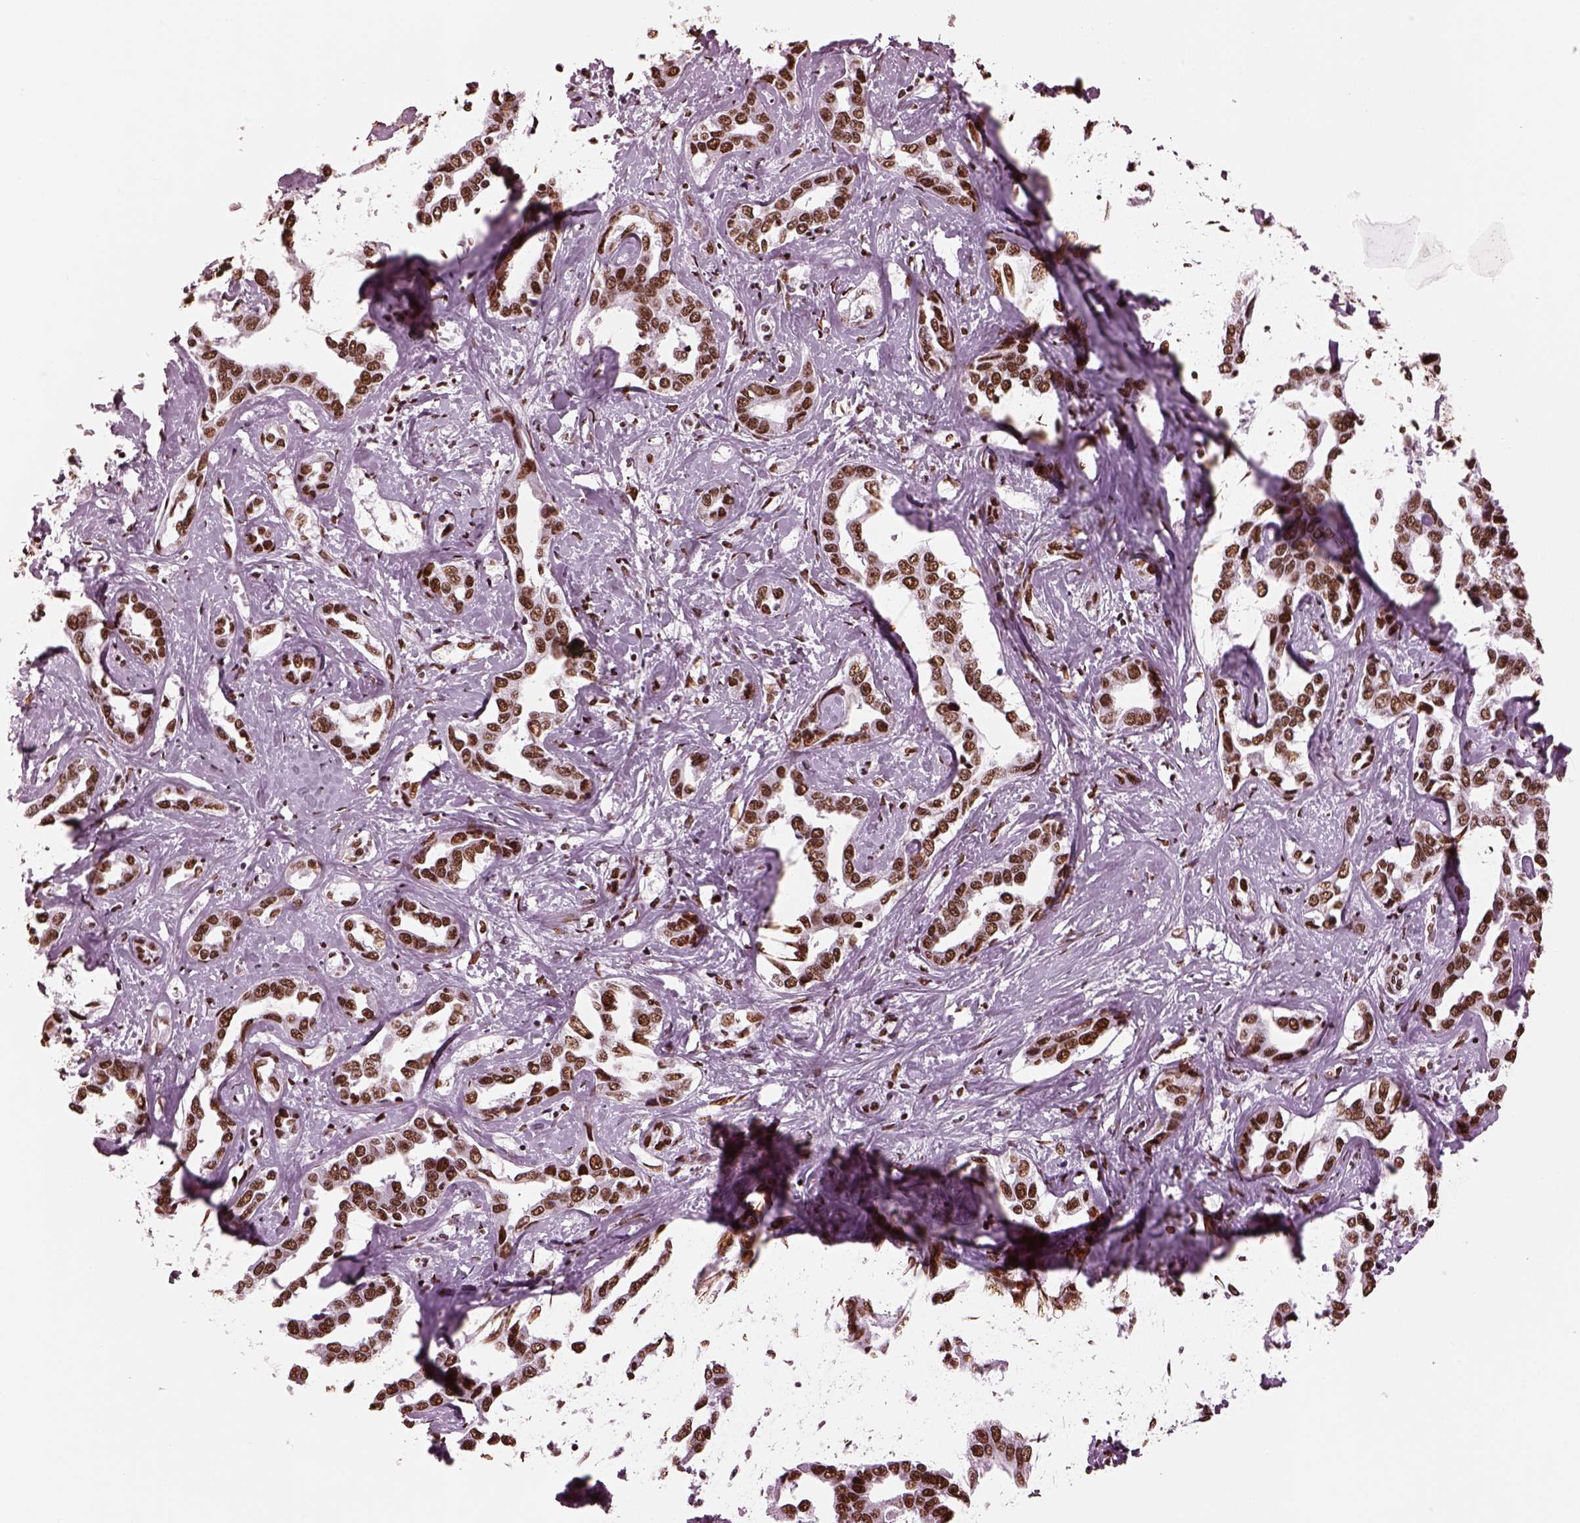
{"staining": {"intensity": "strong", "quantity": ">75%", "location": "nuclear"}, "tissue": "liver cancer", "cell_type": "Tumor cells", "image_type": "cancer", "snomed": [{"axis": "morphology", "description": "Cholangiocarcinoma"}, {"axis": "topography", "description": "Liver"}], "caption": "This is an image of IHC staining of cholangiocarcinoma (liver), which shows strong positivity in the nuclear of tumor cells.", "gene": "CBFA2T3", "patient": {"sex": "male", "age": 59}}